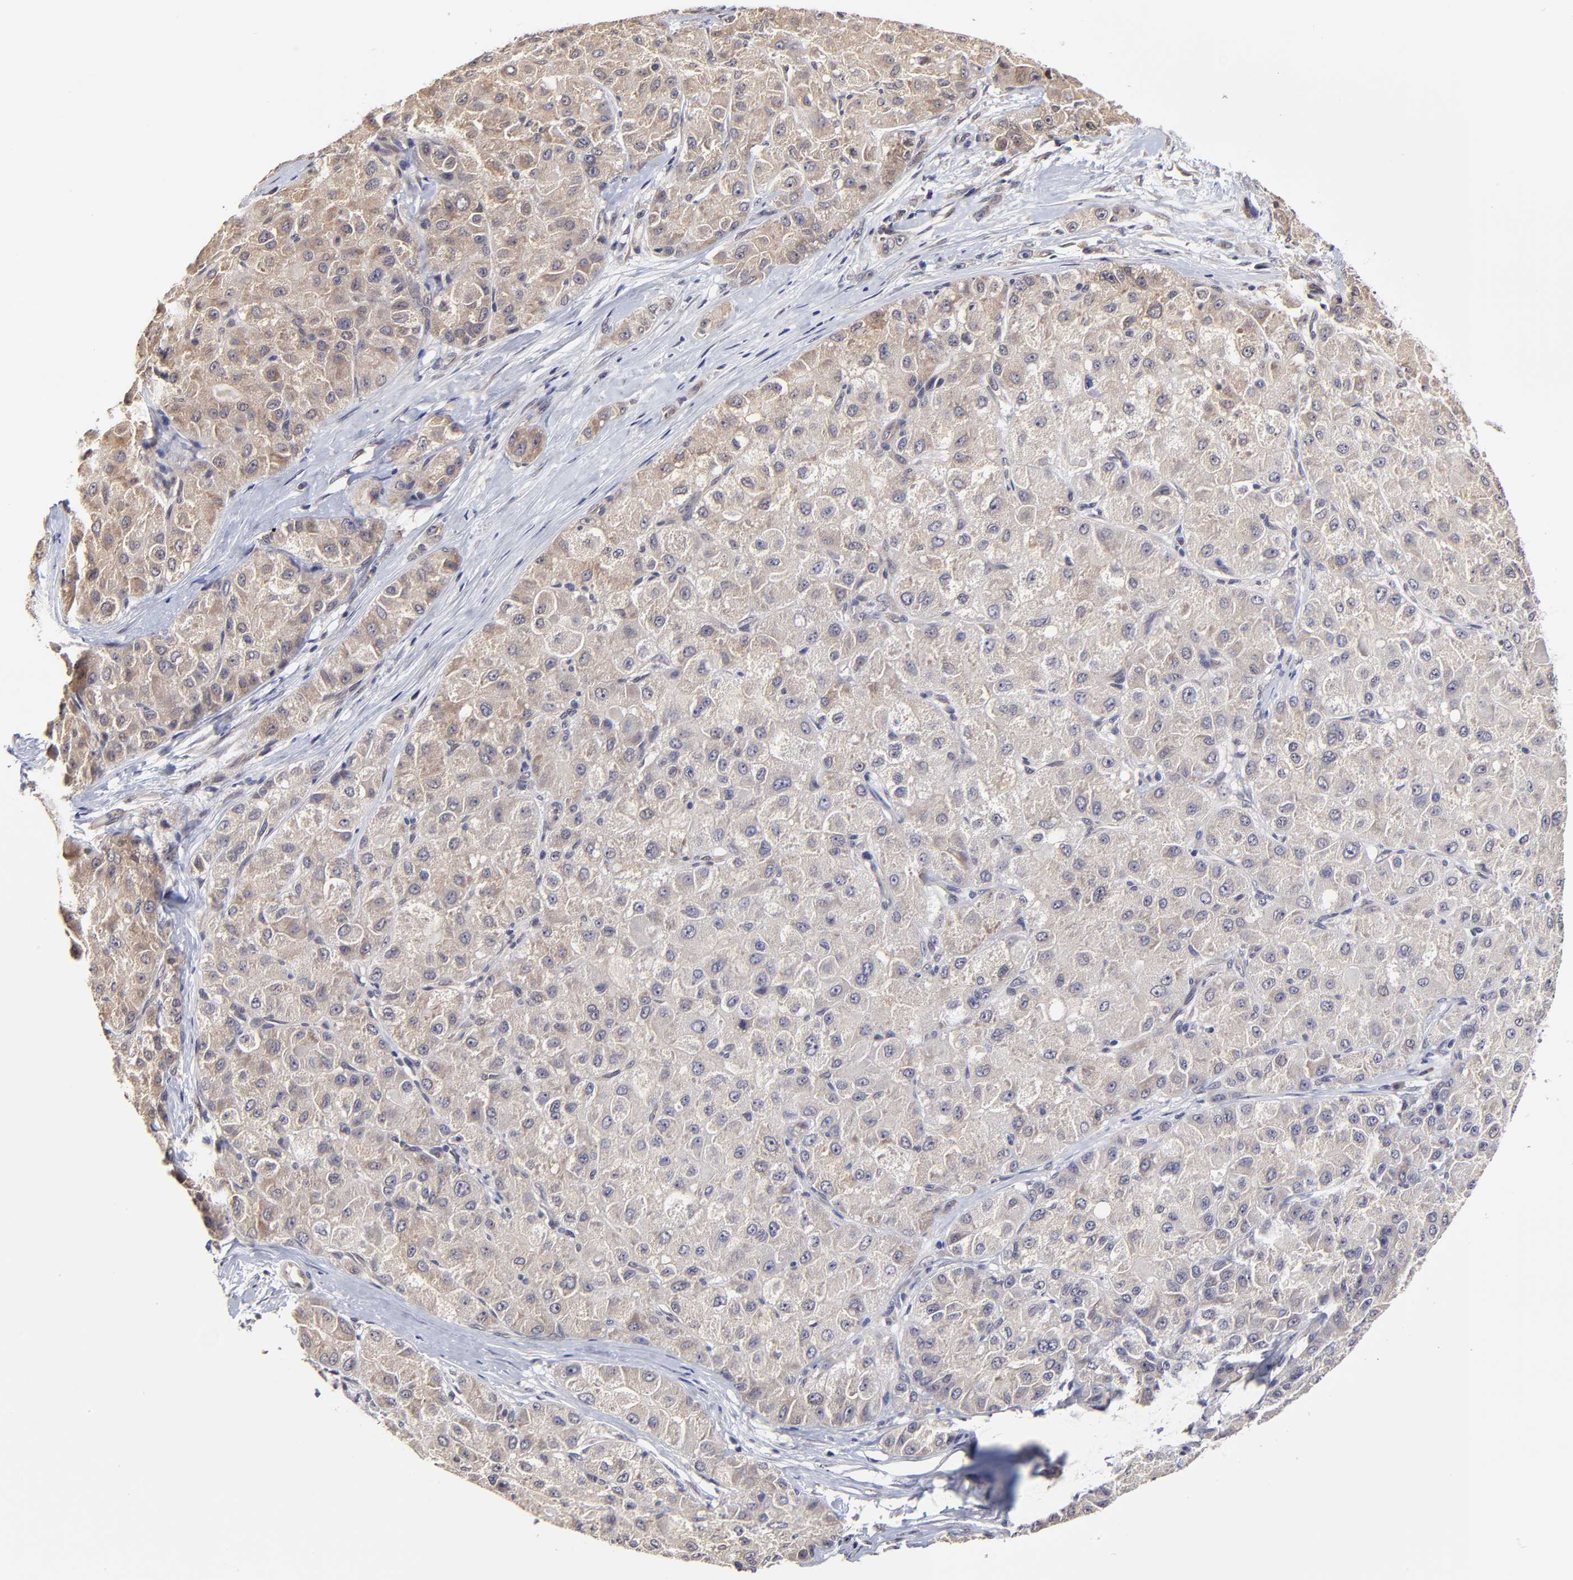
{"staining": {"intensity": "moderate", "quantity": ">75%", "location": "cytoplasmic/membranous"}, "tissue": "liver cancer", "cell_type": "Tumor cells", "image_type": "cancer", "snomed": [{"axis": "morphology", "description": "Carcinoma, Hepatocellular, NOS"}, {"axis": "topography", "description": "Liver"}], "caption": "Liver cancer stained with immunohistochemistry (IHC) displays moderate cytoplasmic/membranous positivity in approximately >75% of tumor cells.", "gene": "ZNF10", "patient": {"sex": "male", "age": 80}}